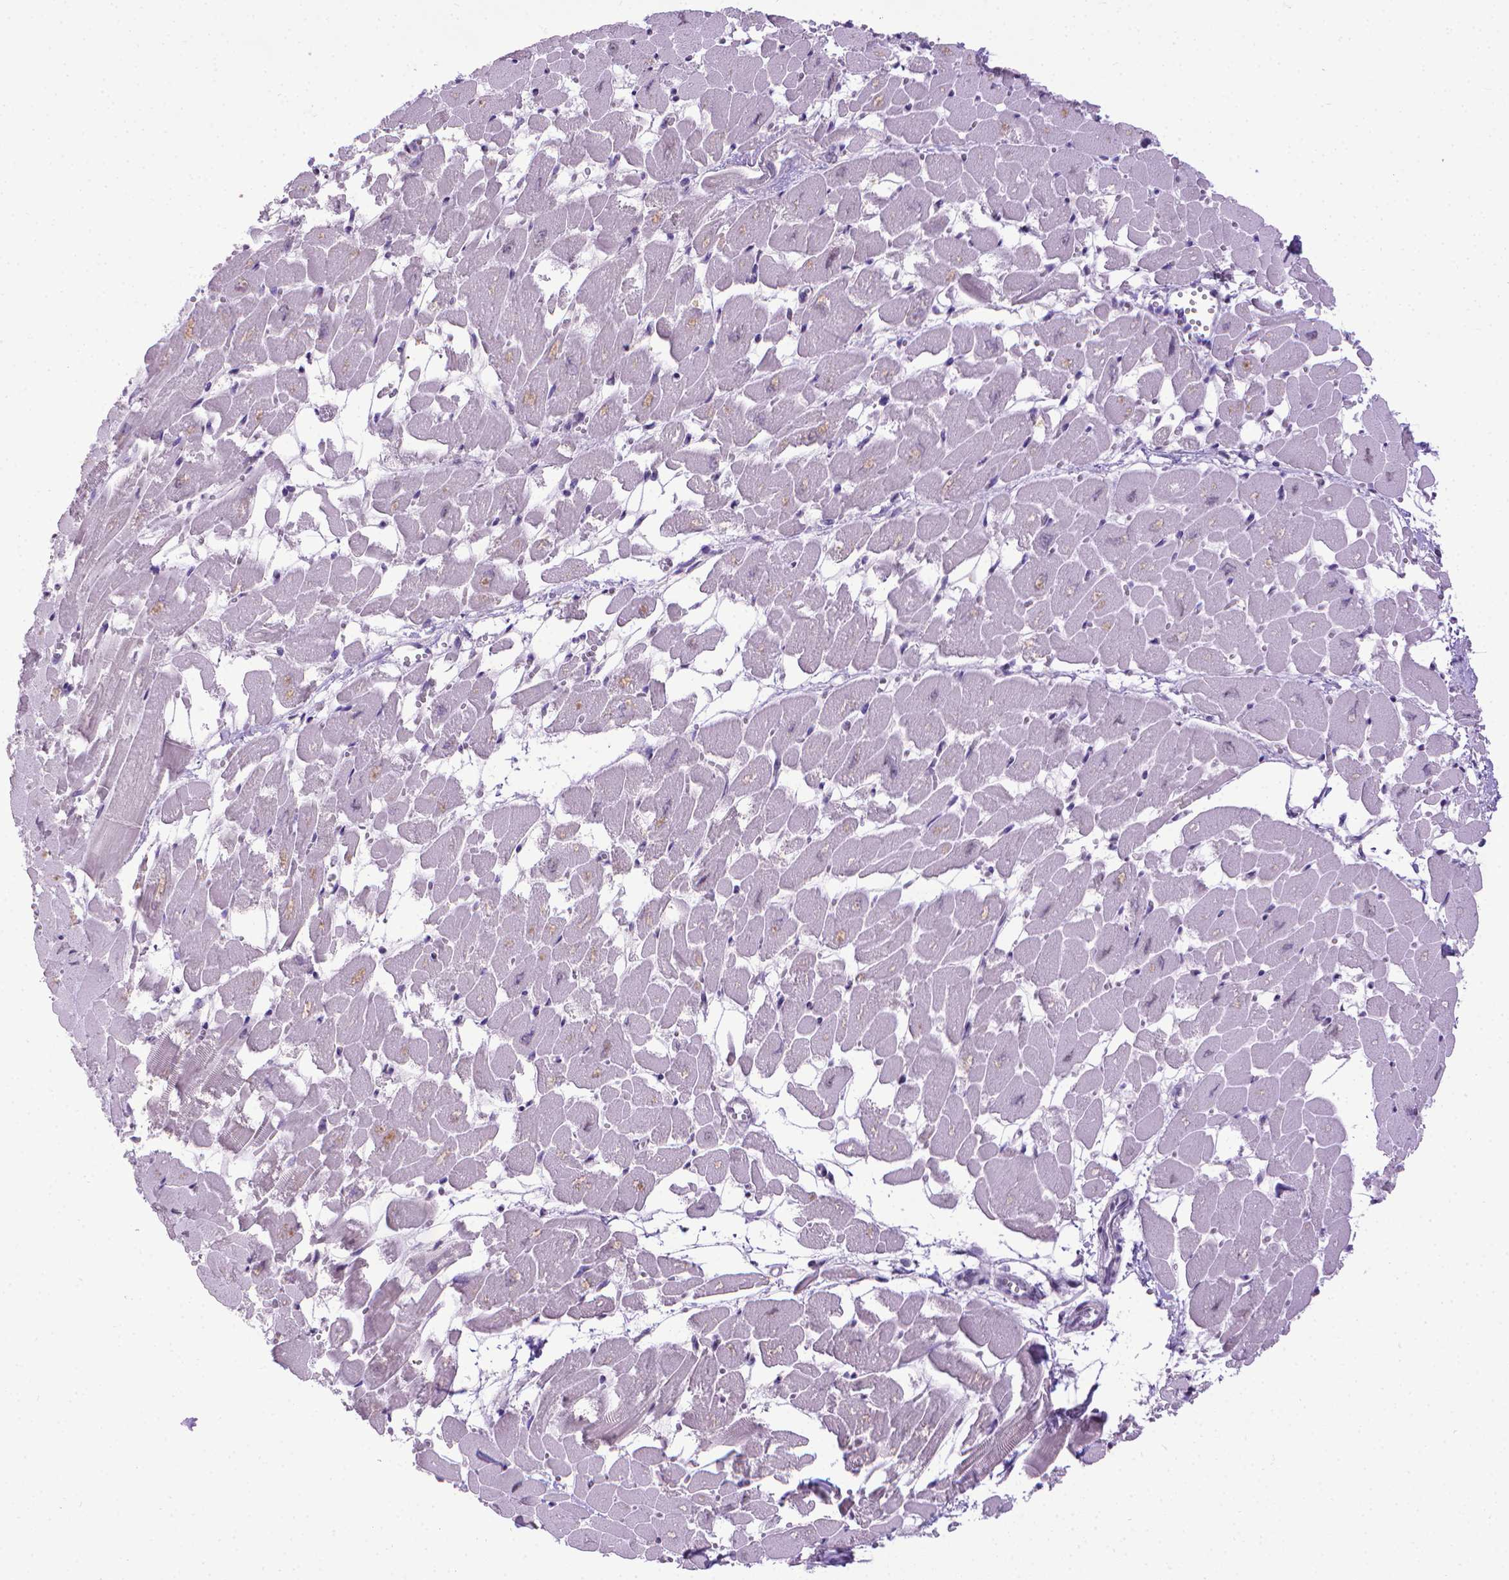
{"staining": {"intensity": "moderate", "quantity": "<25%", "location": "cytoplasmic/membranous,nuclear"}, "tissue": "heart muscle", "cell_type": "Cardiomyocytes", "image_type": "normal", "snomed": [{"axis": "morphology", "description": "Normal tissue, NOS"}, {"axis": "topography", "description": "Heart"}], "caption": "High-power microscopy captured an immunohistochemistry (IHC) histopathology image of normal heart muscle, revealing moderate cytoplasmic/membranous,nuclear positivity in approximately <25% of cardiomyocytes.", "gene": "KMO", "patient": {"sex": "female", "age": 52}}